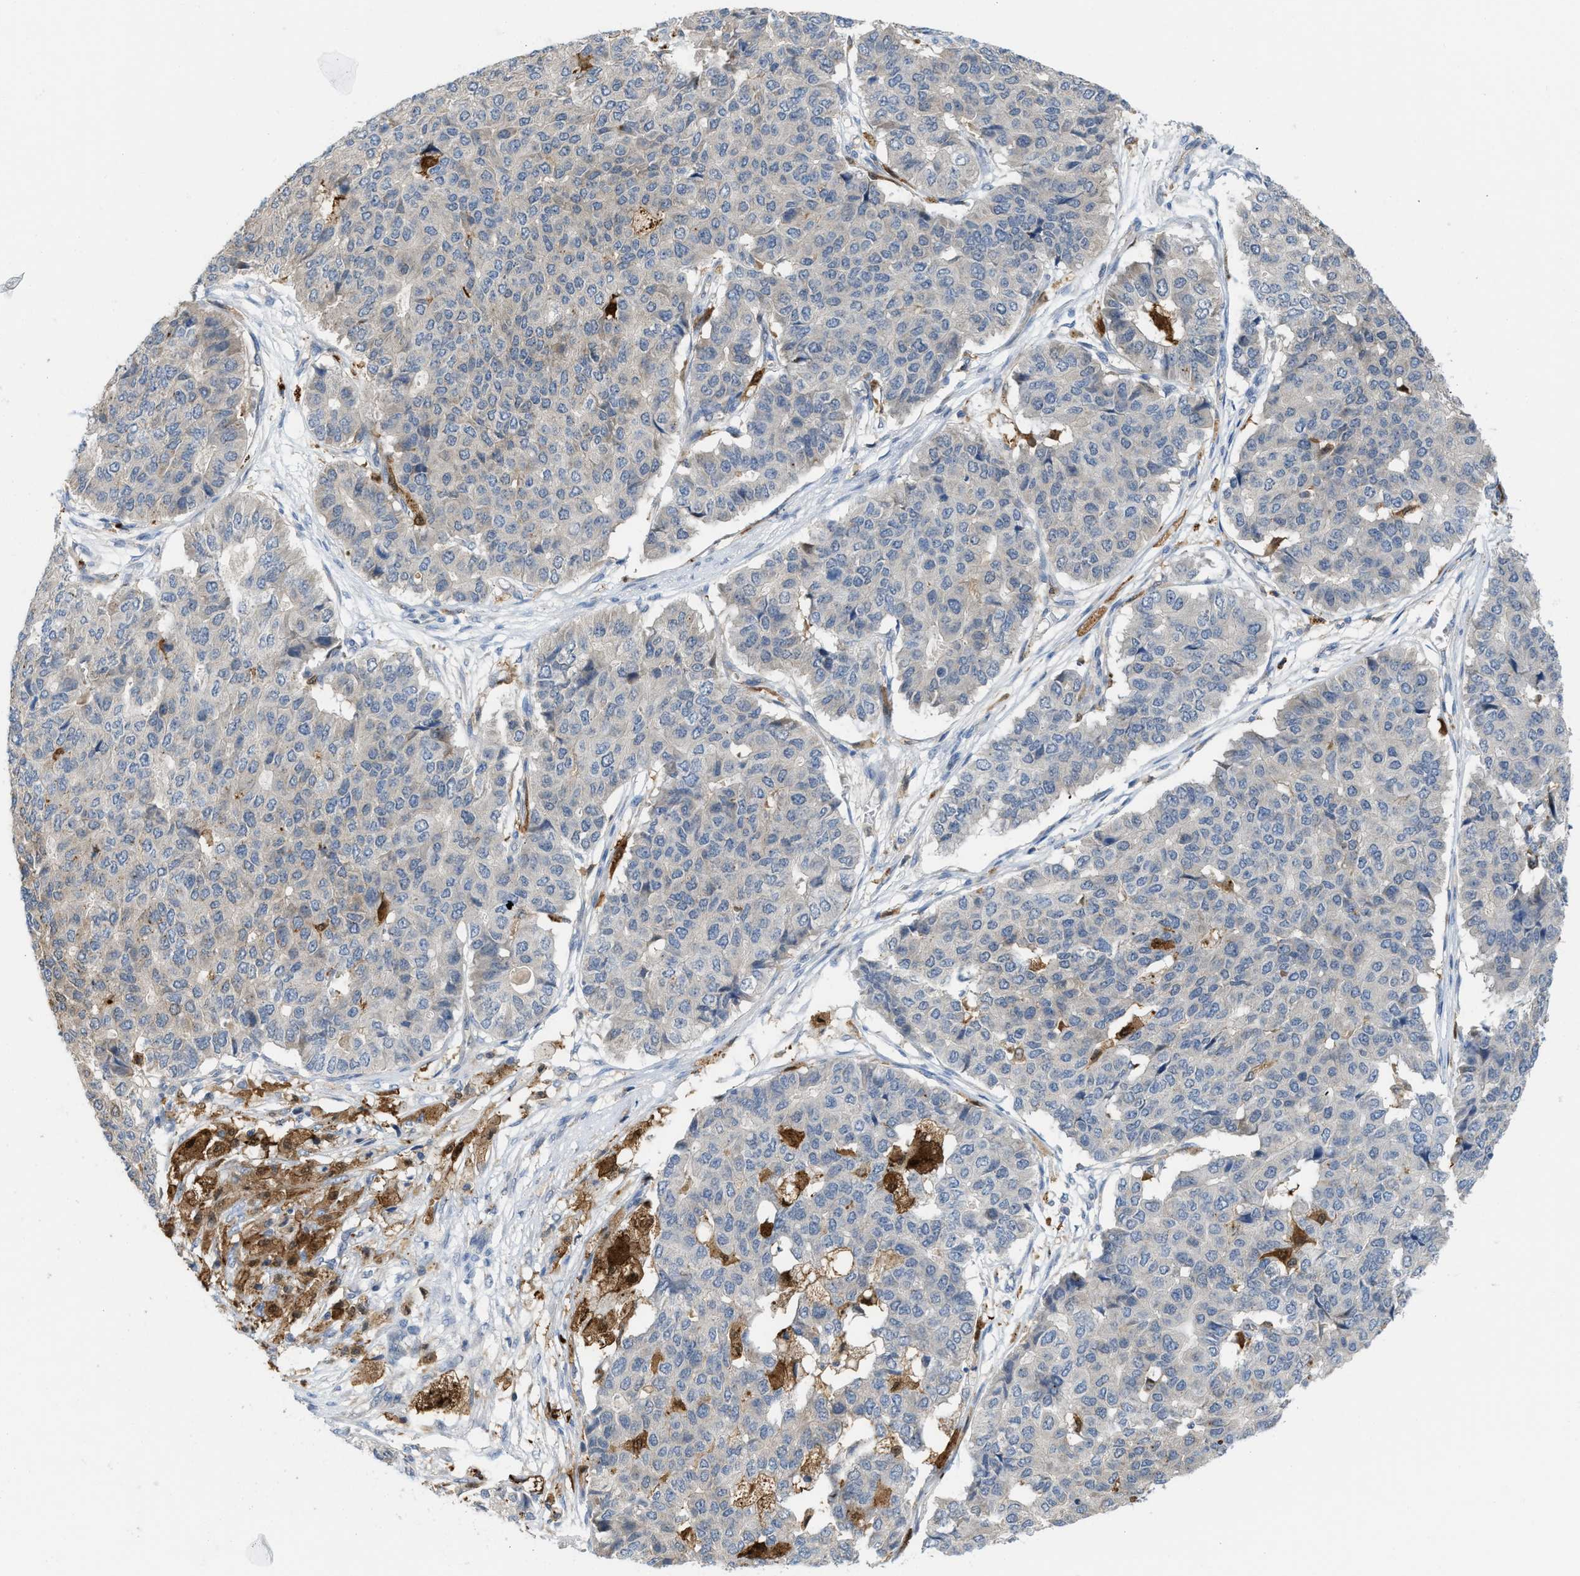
{"staining": {"intensity": "weak", "quantity": "<25%", "location": "cytoplasmic/membranous"}, "tissue": "pancreatic cancer", "cell_type": "Tumor cells", "image_type": "cancer", "snomed": [{"axis": "morphology", "description": "Adenocarcinoma, NOS"}, {"axis": "topography", "description": "Pancreas"}], "caption": "This is an immunohistochemistry micrograph of human pancreatic cancer. There is no positivity in tumor cells.", "gene": "CSTB", "patient": {"sex": "male", "age": 50}}